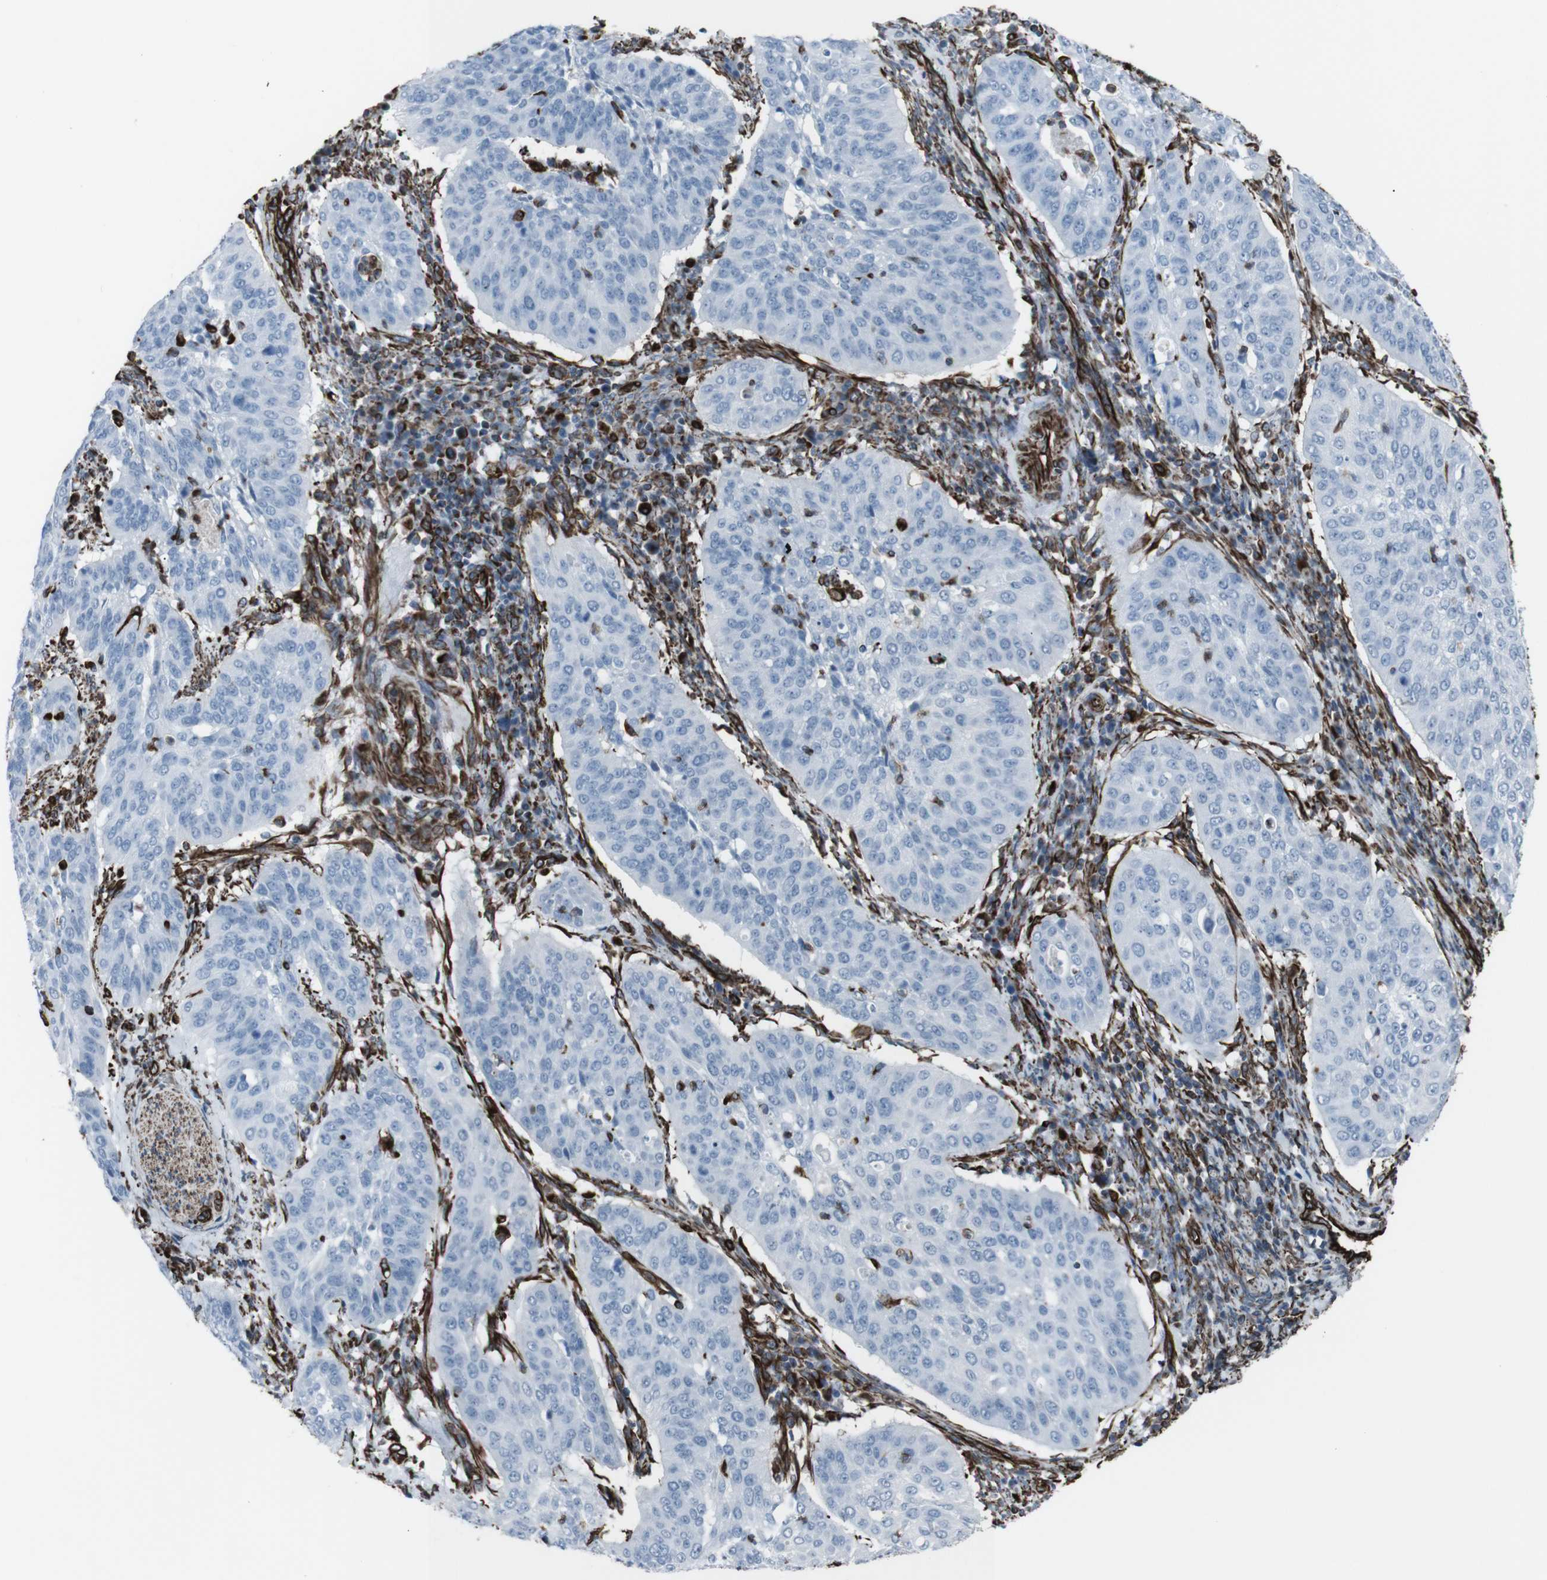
{"staining": {"intensity": "negative", "quantity": "none", "location": "none"}, "tissue": "cervical cancer", "cell_type": "Tumor cells", "image_type": "cancer", "snomed": [{"axis": "morphology", "description": "Normal tissue, NOS"}, {"axis": "morphology", "description": "Squamous cell carcinoma, NOS"}, {"axis": "topography", "description": "Cervix"}], "caption": "The immunohistochemistry (IHC) histopathology image has no significant positivity in tumor cells of cervical cancer (squamous cell carcinoma) tissue. (DAB immunohistochemistry (IHC) visualized using brightfield microscopy, high magnification).", "gene": "ZDHHC6", "patient": {"sex": "female", "age": 39}}